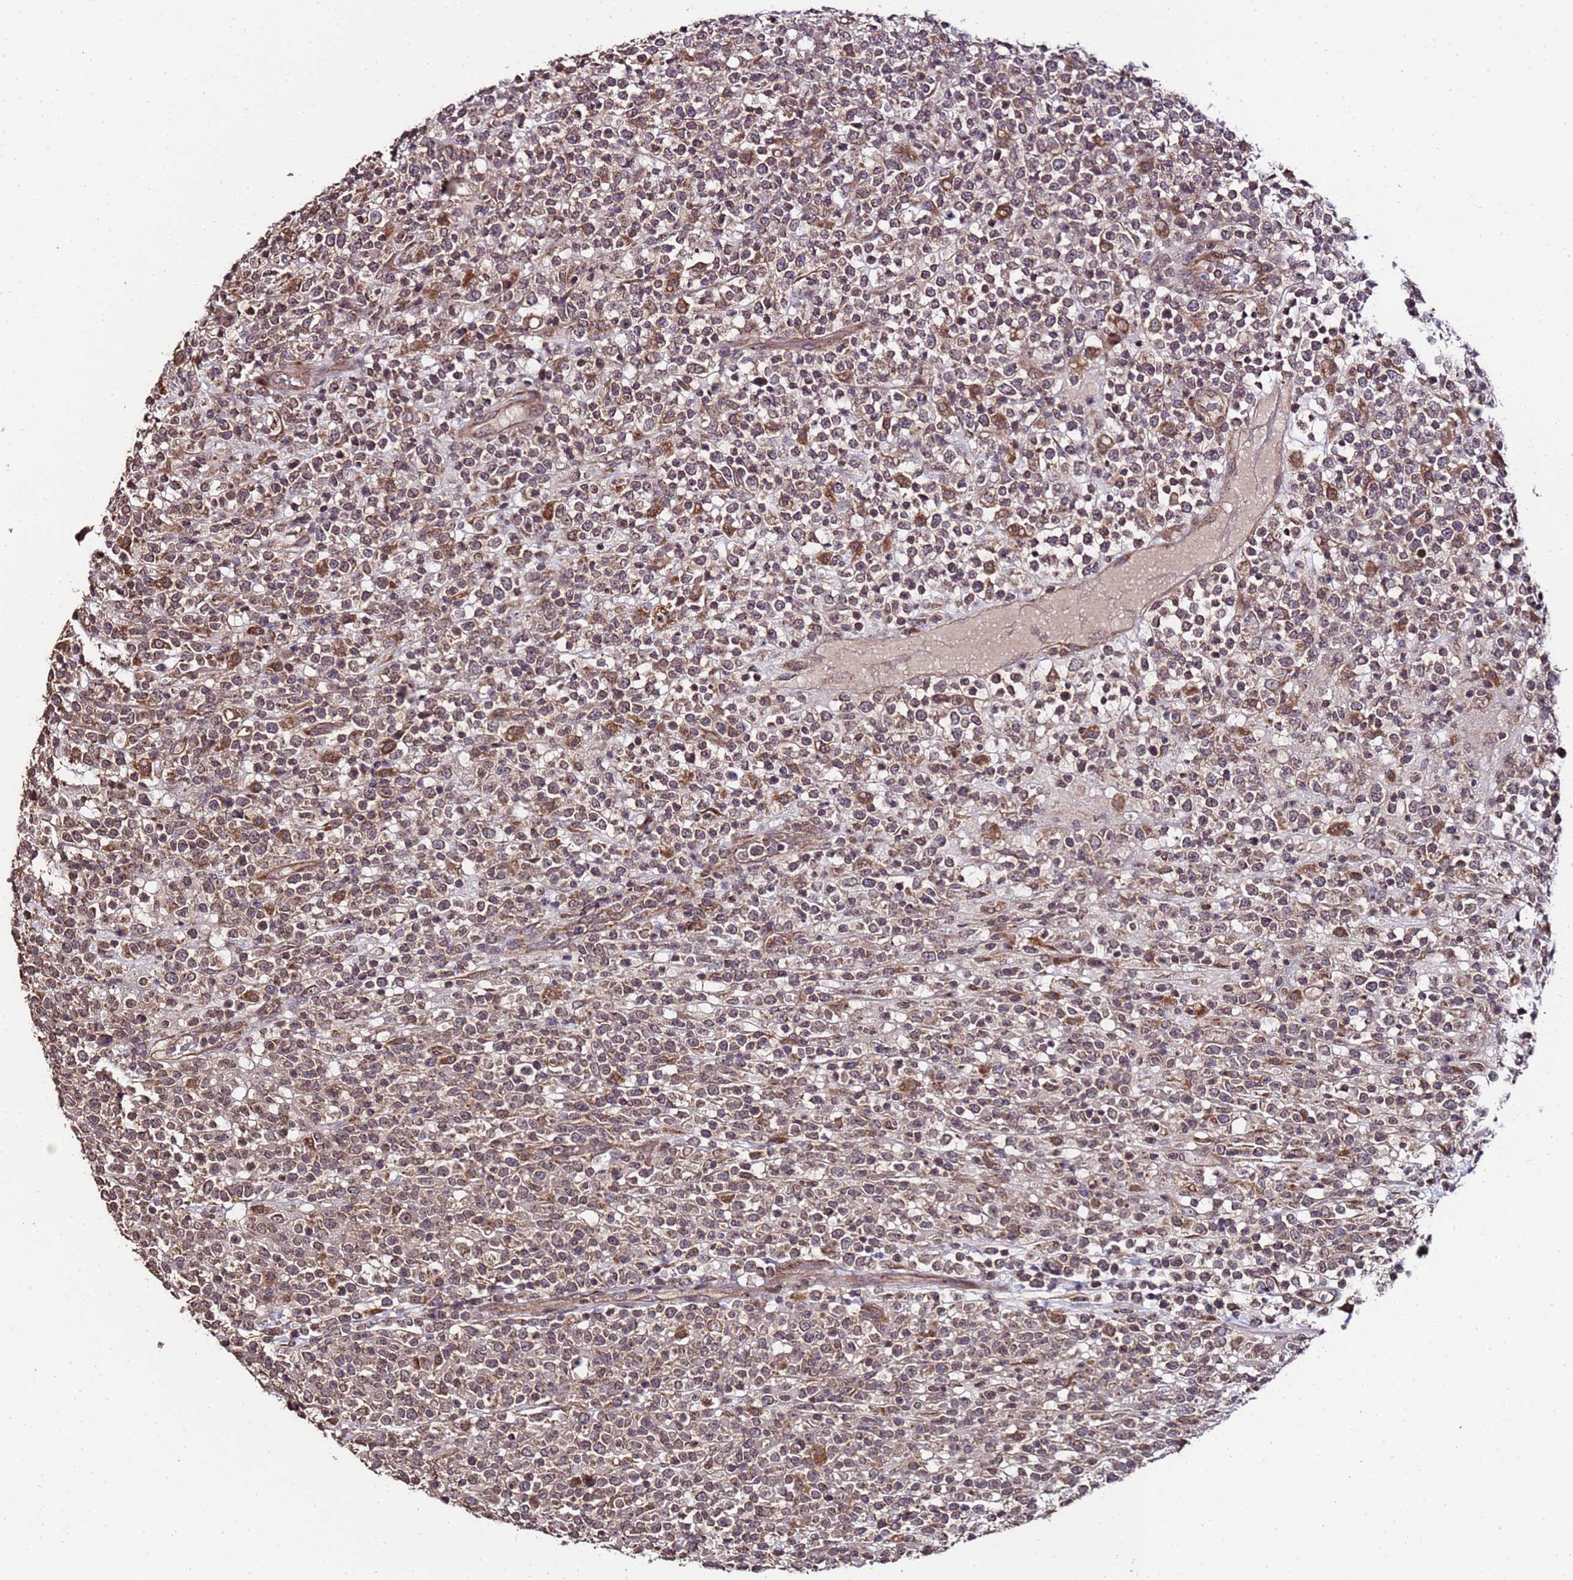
{"staining": {"intensity": "moderate", "quantity": "25%-75%", "location": "cytoplasmic/membranous"}, "tissue": "lymphoma", "cell_type": "Tumor cells", "image_type": "cancer", "snomed": [{"axis": "morphology", "description": "Malignant lymphoma, non-Hodgkin's type, High grade"}, {"axis": "topography", "description": "Colon"}], "caption": "Protein expression by immunohistochemistry demonstrates moderate cytoplasmic/membranous staining in approximately 25%-75% of tumor cells in lymphoma.", "gene": "PRODH", "patient": {"sex": "female", "age": 53}}